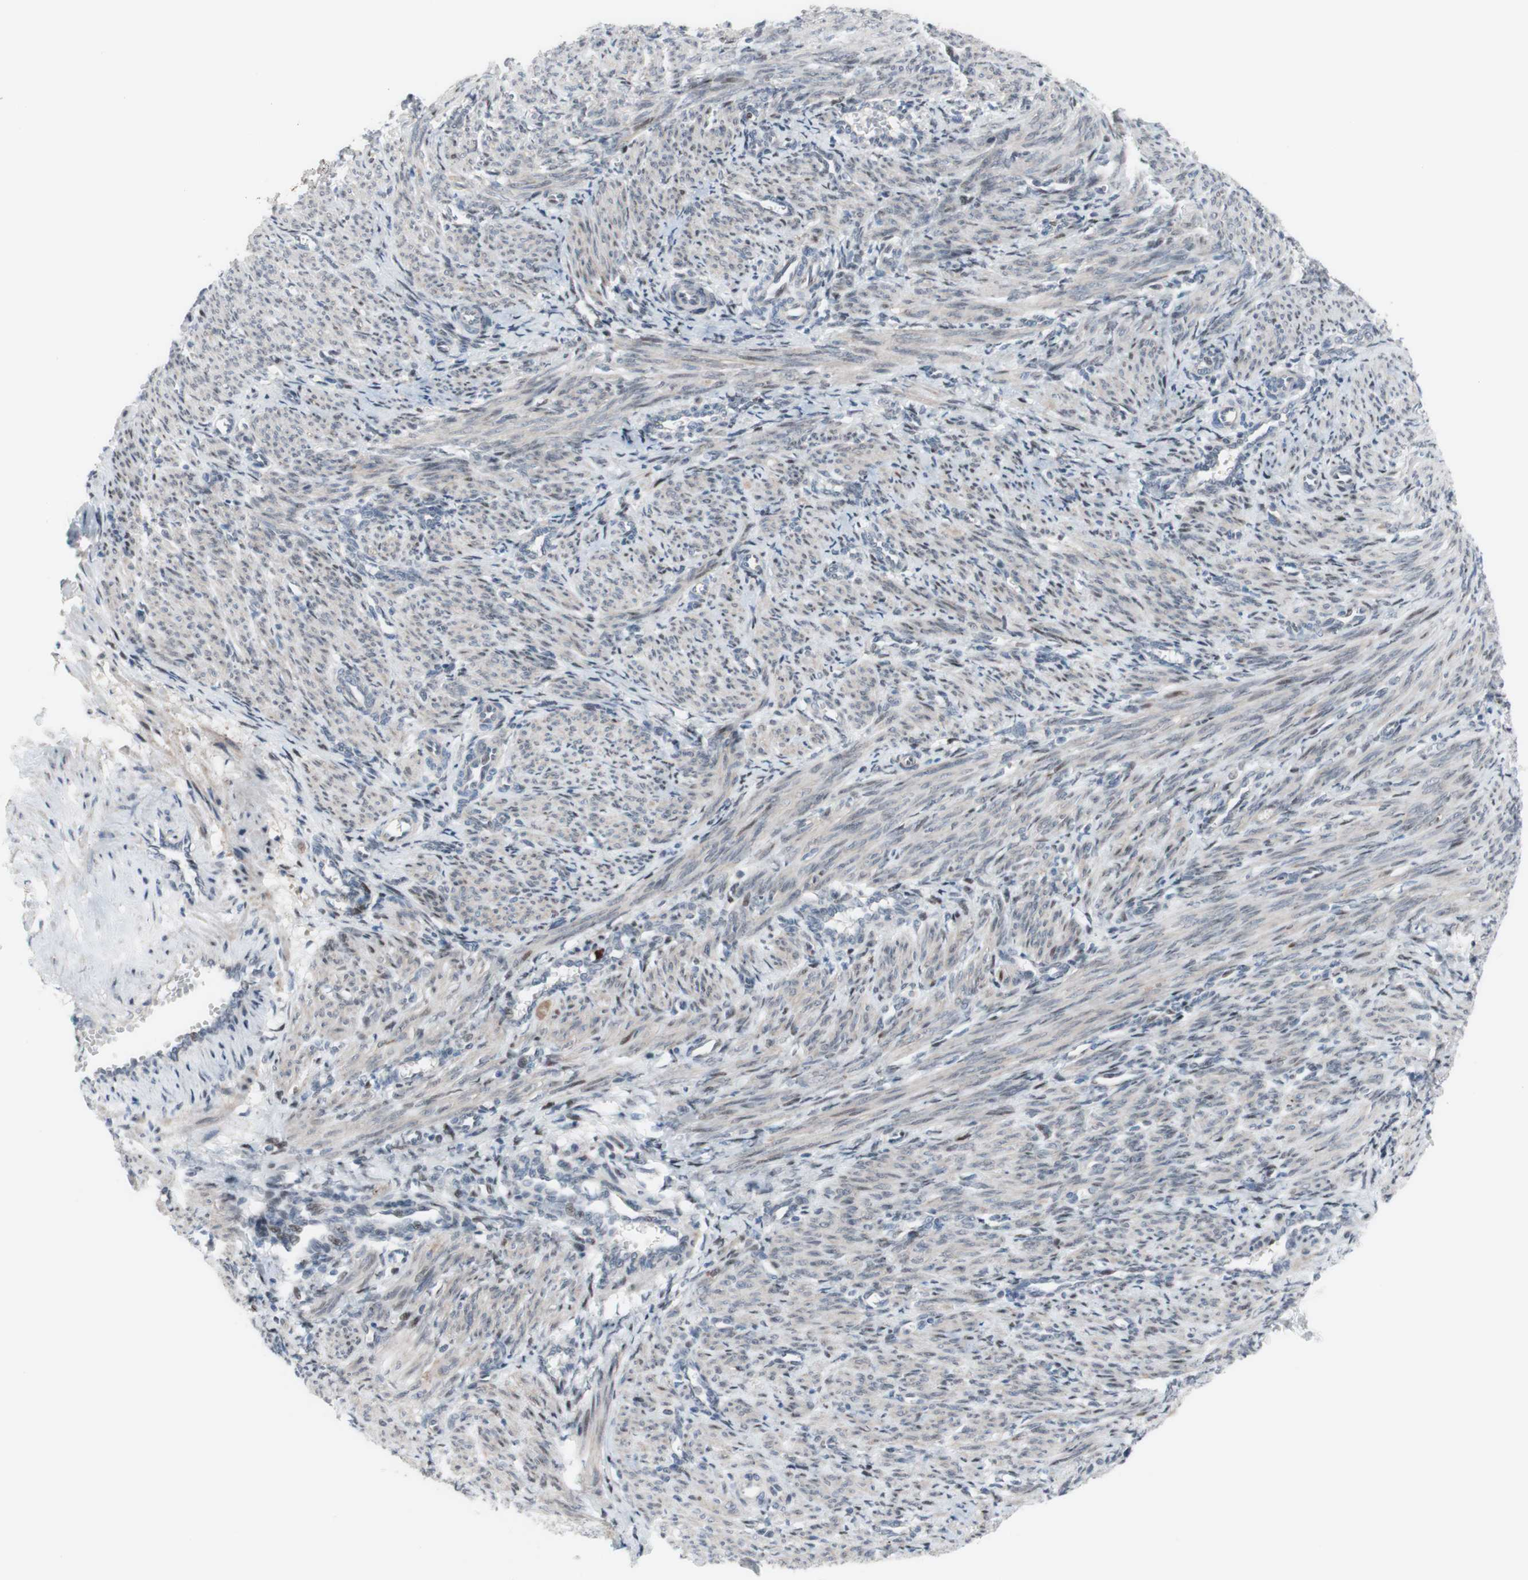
{"staining": {"intensity": "weak", "quantity": "25%-75%", "location": "cytoplasmic/membranous"}, "tissue": "smooth muscle", "cell_type": "Smooth muscle cells", "image_type": "normal", "snomed": [{"axis": "morphology", "description": "Normal tissue, NOS"}, {"axis": "topography", "description": "Endometrium"}], "caption": "Smooth muscle stained for a protein (brown) demonstrates weak cytoplasmic/membranous positive expression in about 25%-75% of smooth muscle cells.", "gene": "PHTF2", "patient": {"sex": "female", "age": 33}}